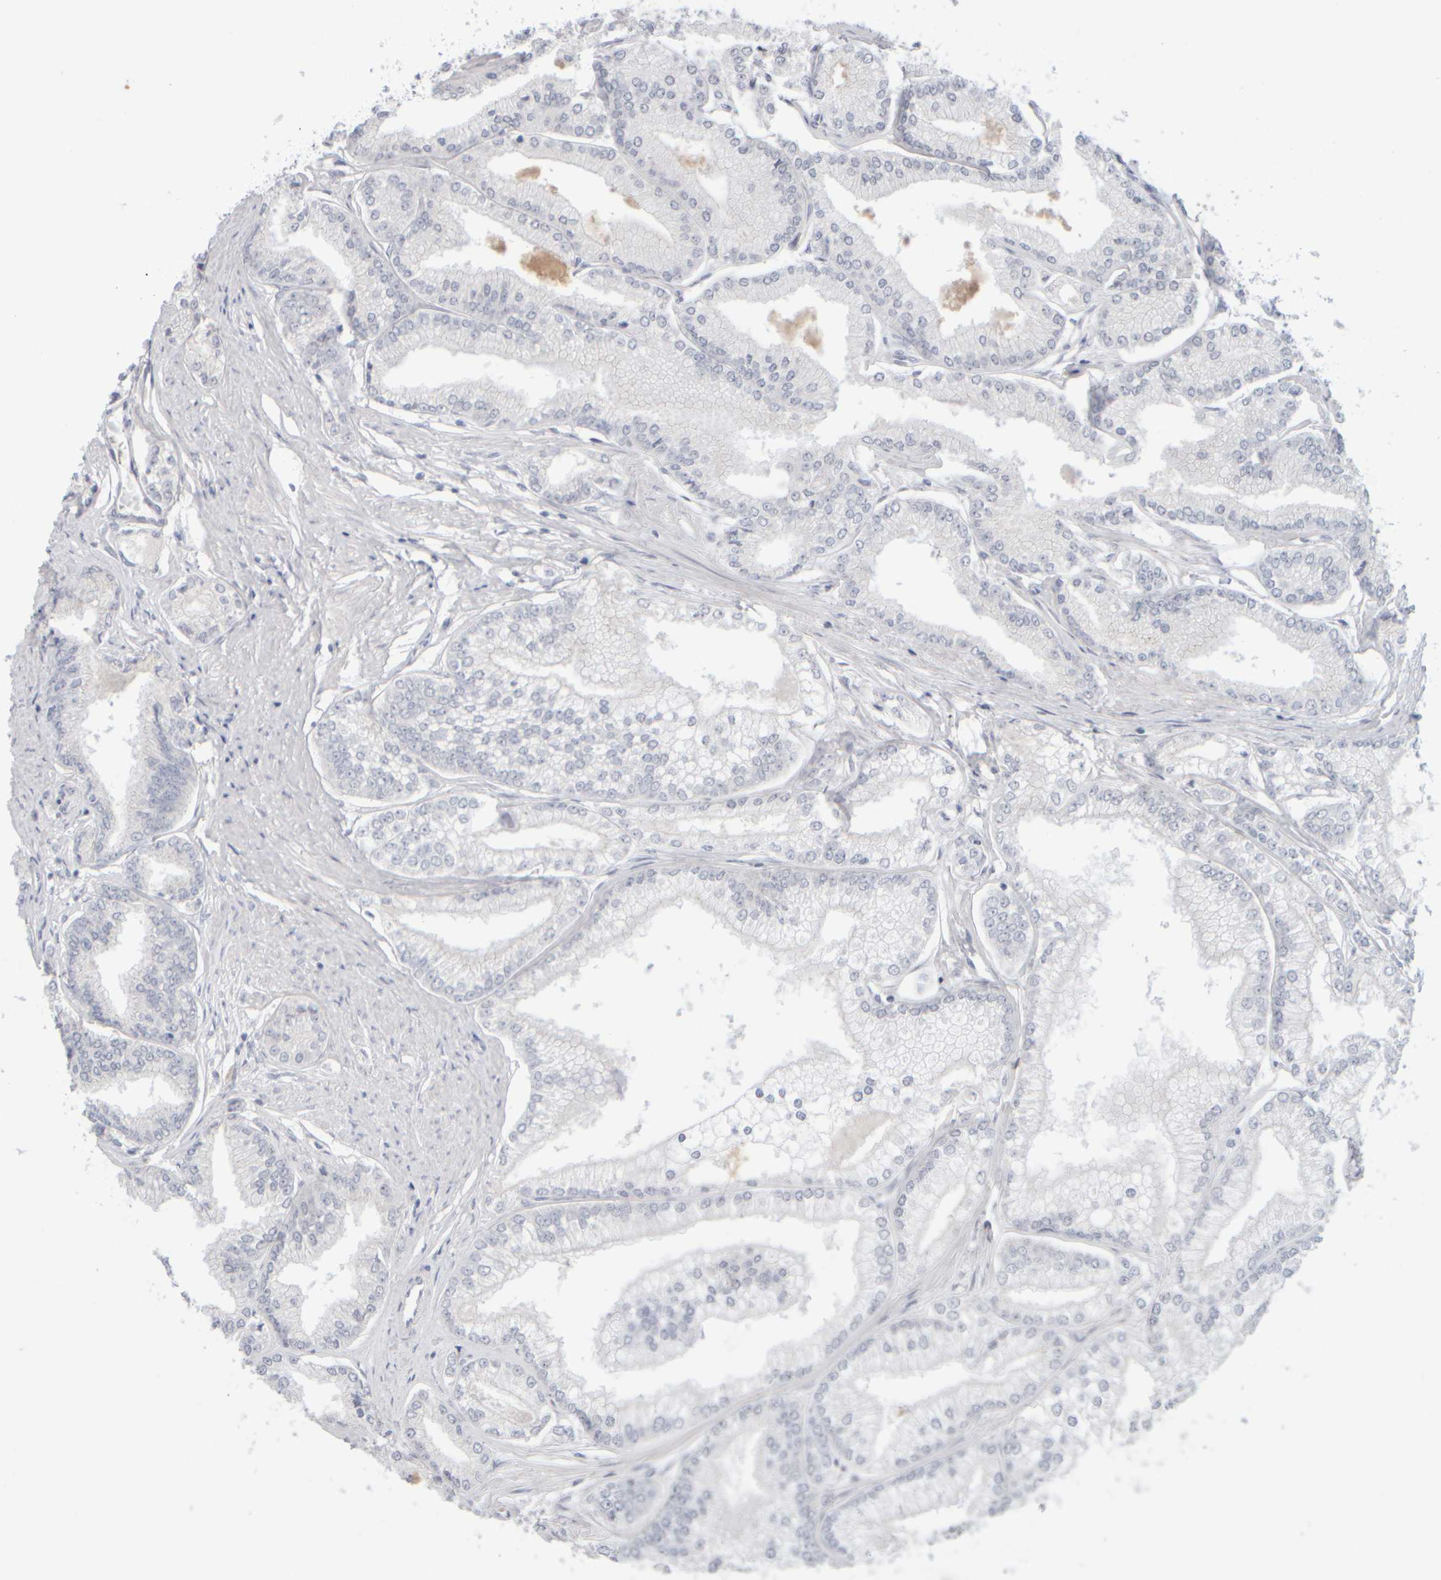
{"staining": {"intensity": "negative", "quantity": "none", "location": "none"}, "tissue": "prostate cancer", "cell_type": "Tumor cells", "image_type": "cancer", "snomed": [{"axis": "morphology", "description": "Adenocarcinoma, Low grade"}, {"axis": "topography", "description": "Prostate"}], "caption": "Immunohistochemical staining of low-grade adenocarcinoma (prostate) exhibits no significant staining in tumor cells.", "gene": "GOPC", "patient": {"sex": "male", "age": 52}}